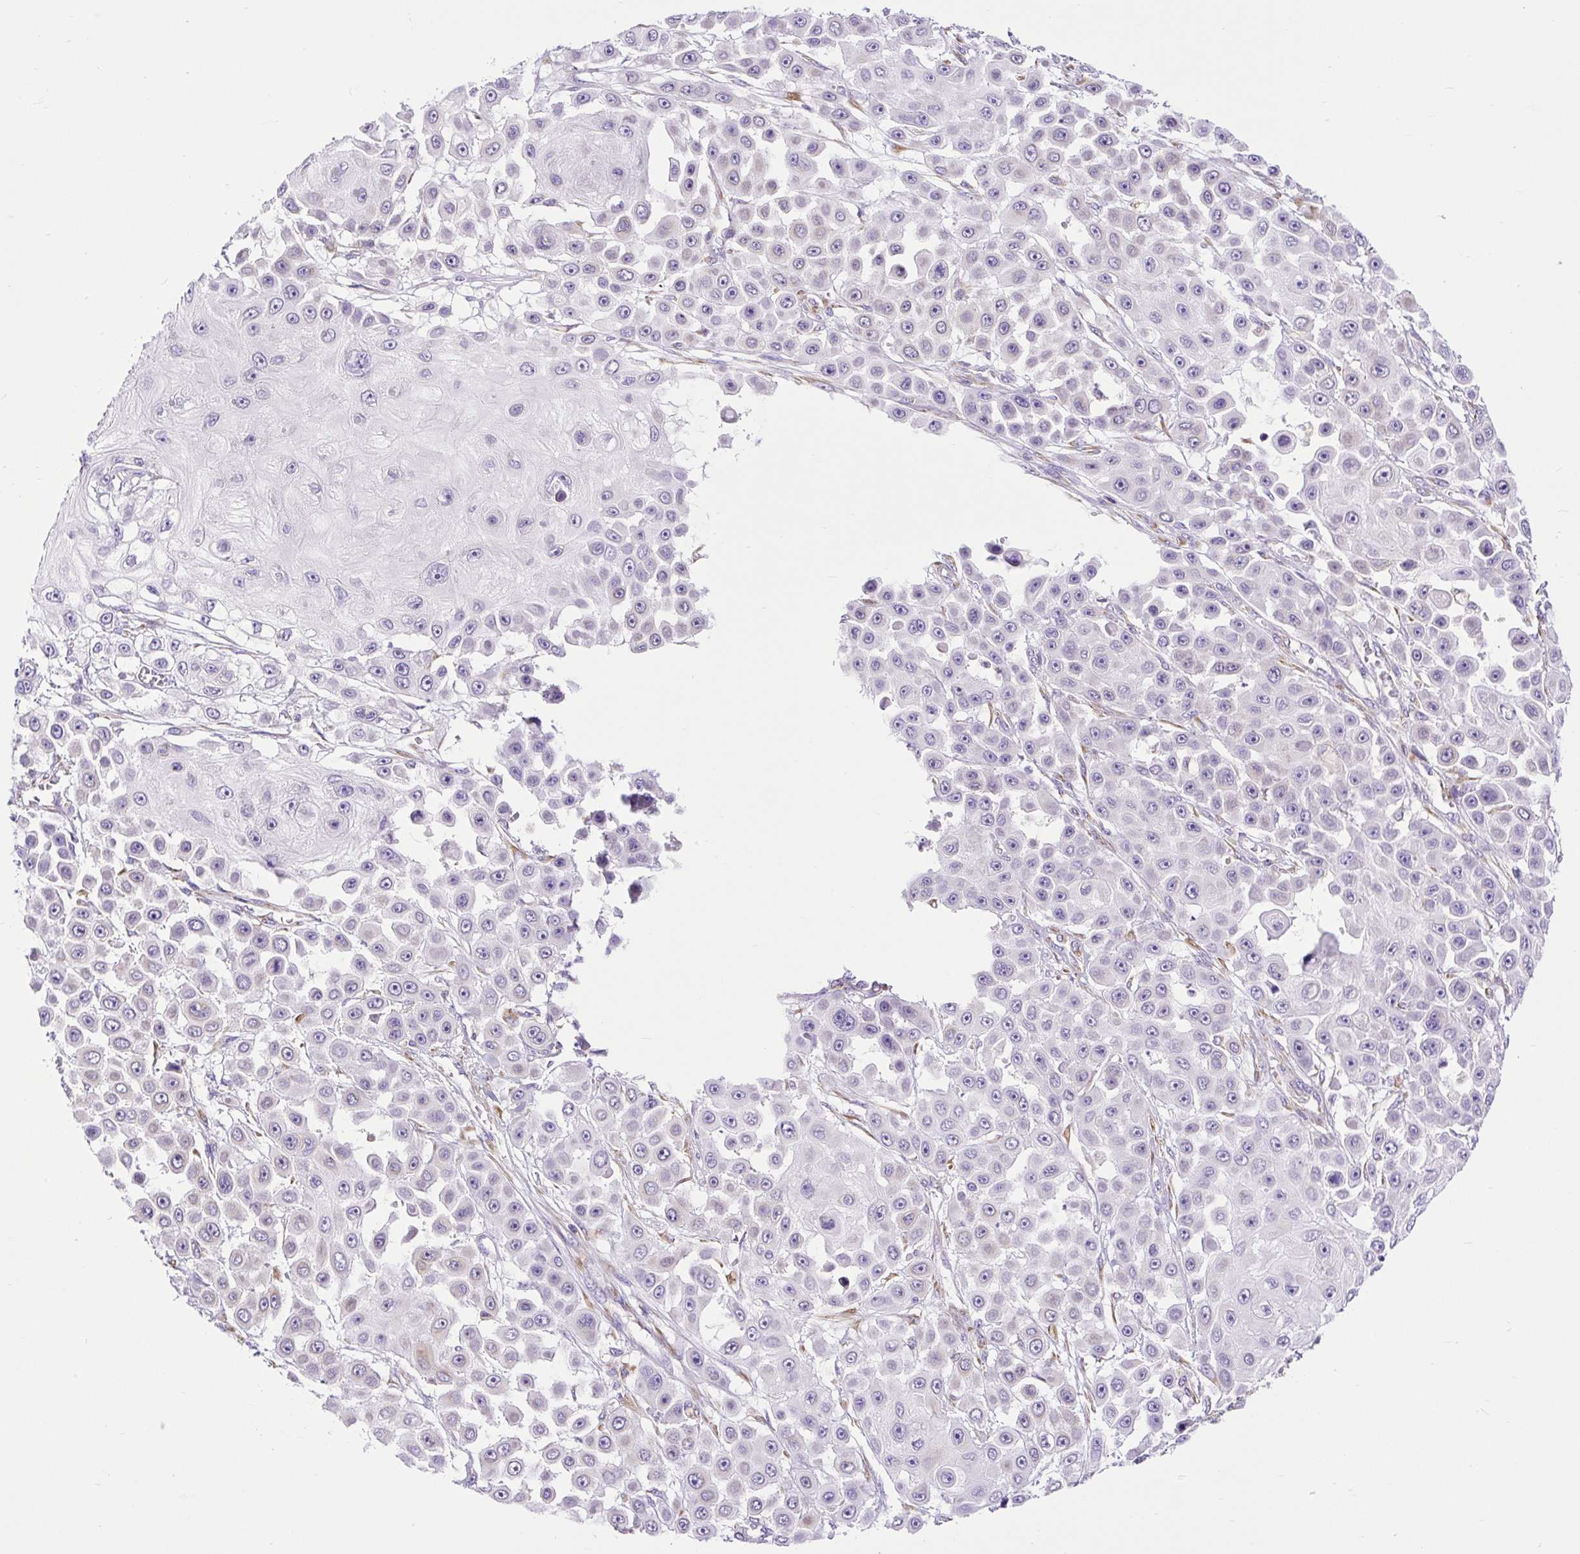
{"staining": {"intensity": "negative", "quantity": "none", "location": "none"}, "tissue": "skin cancer", "cell_type": "Tumor cells", "image_type": "cancer", "snomed": [{"axis": "morphology", "description": "Squamous cell carcinoma, NOS"}, {"axis": "topography", "description": "Skin"}], "caption": "Tumor cells are negative for brown protein staining in skin cancer.", "gene": "DDOST", "patient": {"sex": "male", "age": 67}}